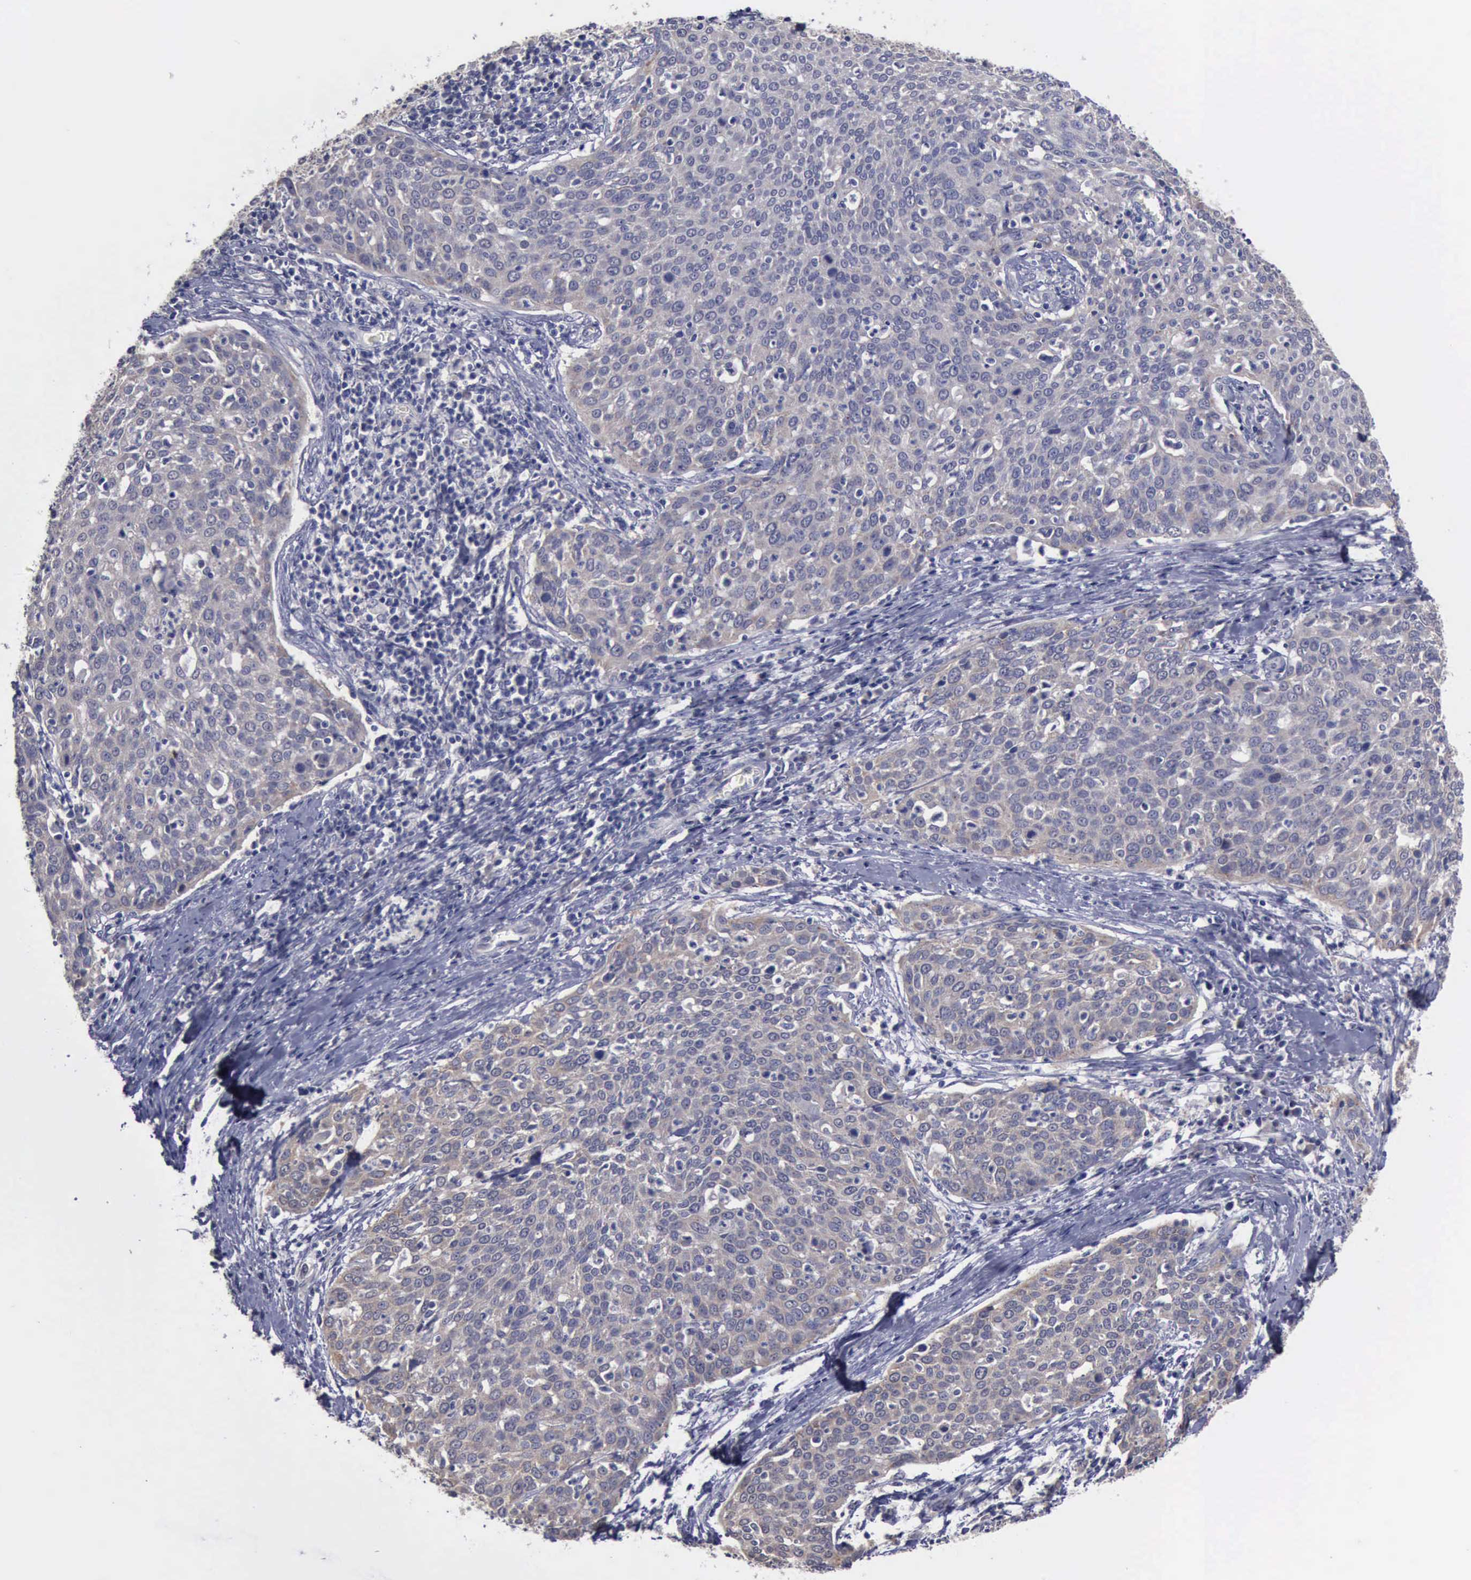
{"staining": {"intensity": "negative", "quantity": "none", "location": "none"}, "tissue": "cervical cancer", "cell_type": "Tumor cells", "image_type": "cancer", "snomed": [{"axis": "morphology", "description": "Squamous cell carcinoma, NOS"}, {"axis": "topography", "description": "Cervix"}], "caption": "Squamous cell carcinoma (cervical) was stained to show a protein in brown. There is no significant positivity in tumor cells.", "gene": "PHKA1", "patient": {"sex": "female", "age": 38}}